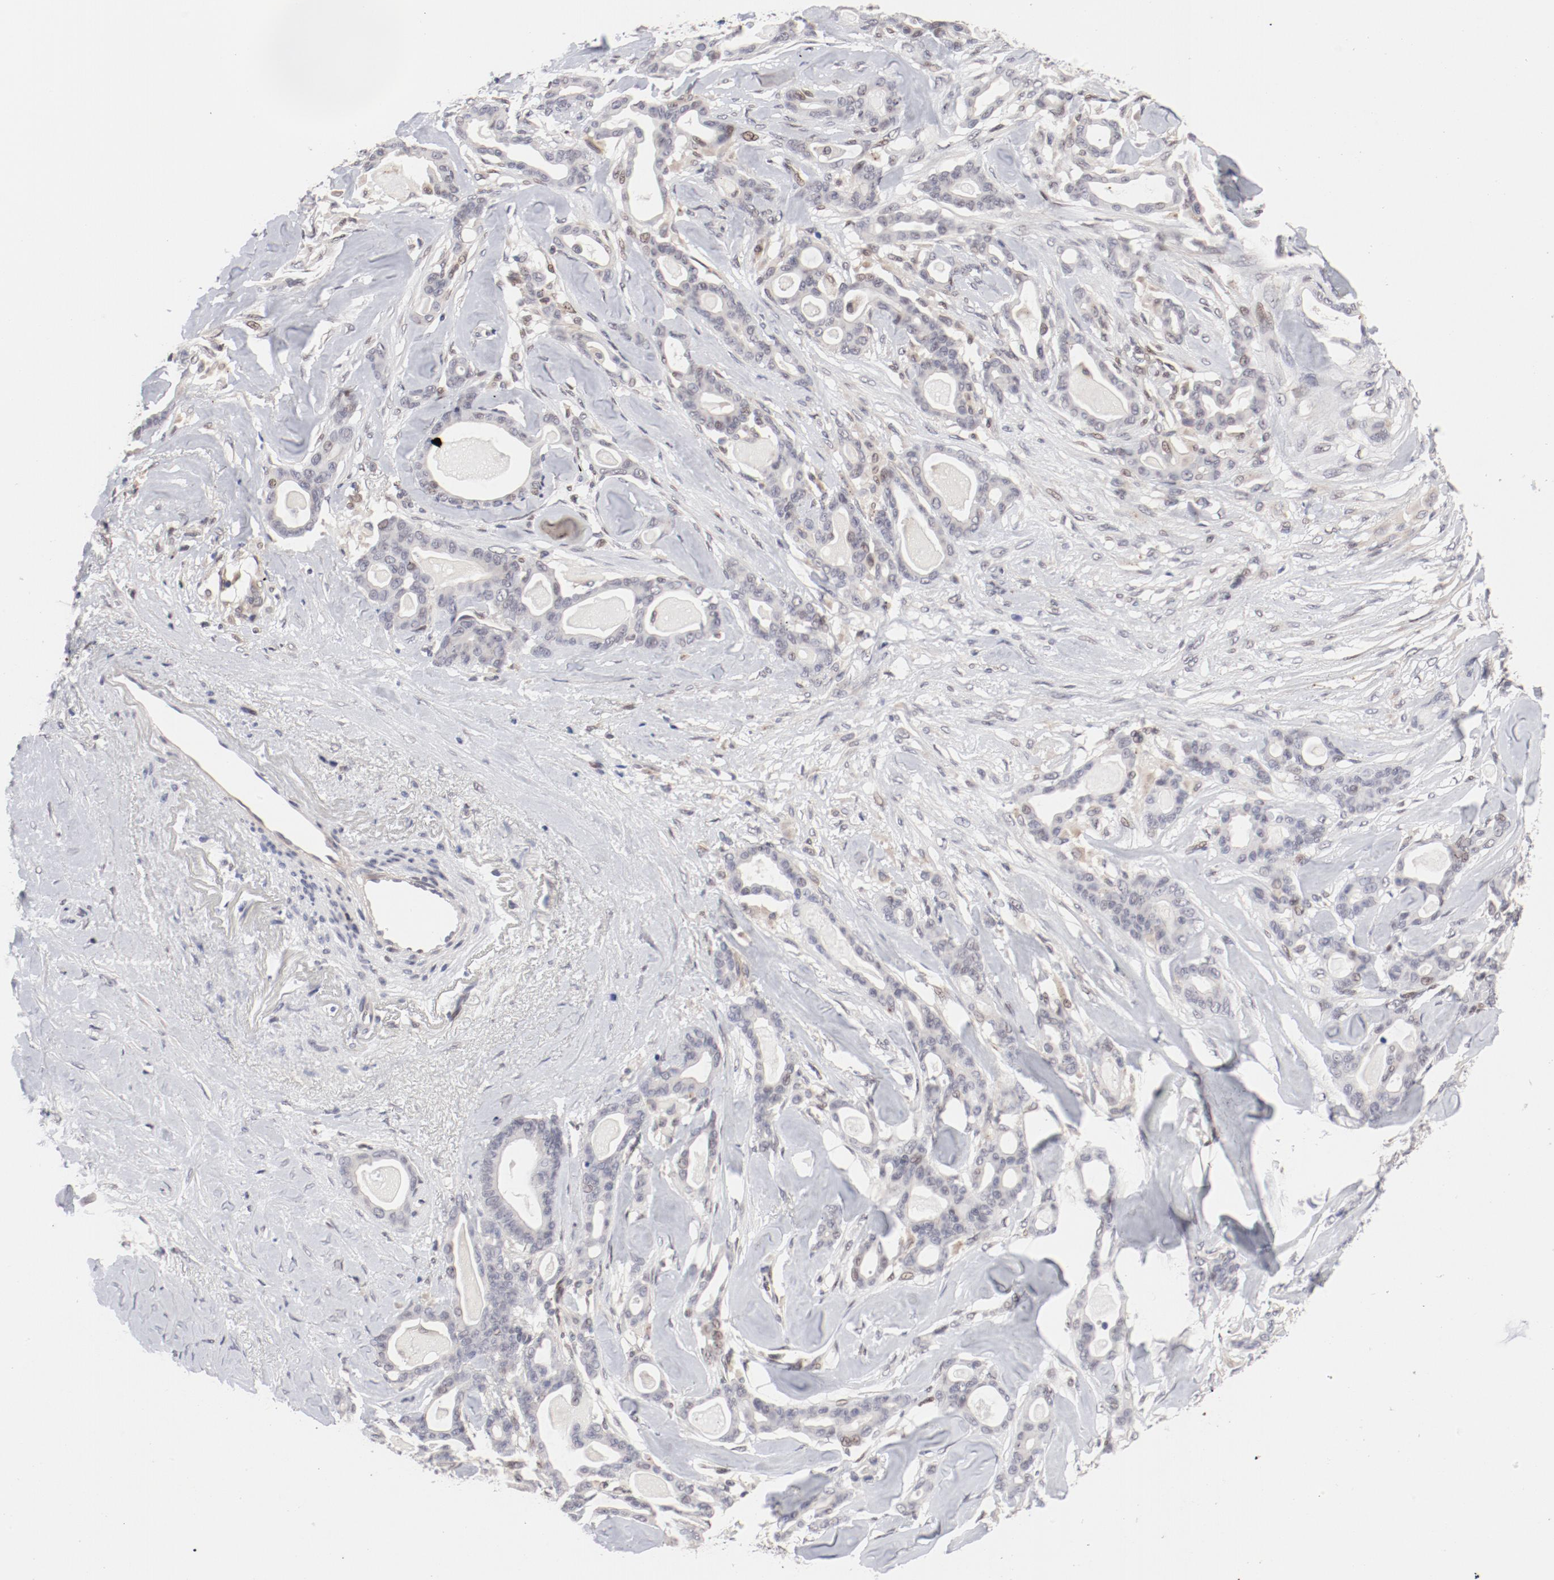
{"staining": {"intensity": "negative", "quantity": "none", "location": "none"}, "tissue": "pancreatic cancer", "cell_type": "Tumor cells", "image_type": "cancer", "snomed": [{"axis": "morphology", "description": "Adenocarcinoma, NOS"}, {"axis": "topography", "description": "Pancreas"}], "caption": "Photomicrograph shows no significant protein staining in tumor cells of pancreatic adenocarcinoma.", "gene": "FSCB", "patient": {"sex": "male", "age": 63}}